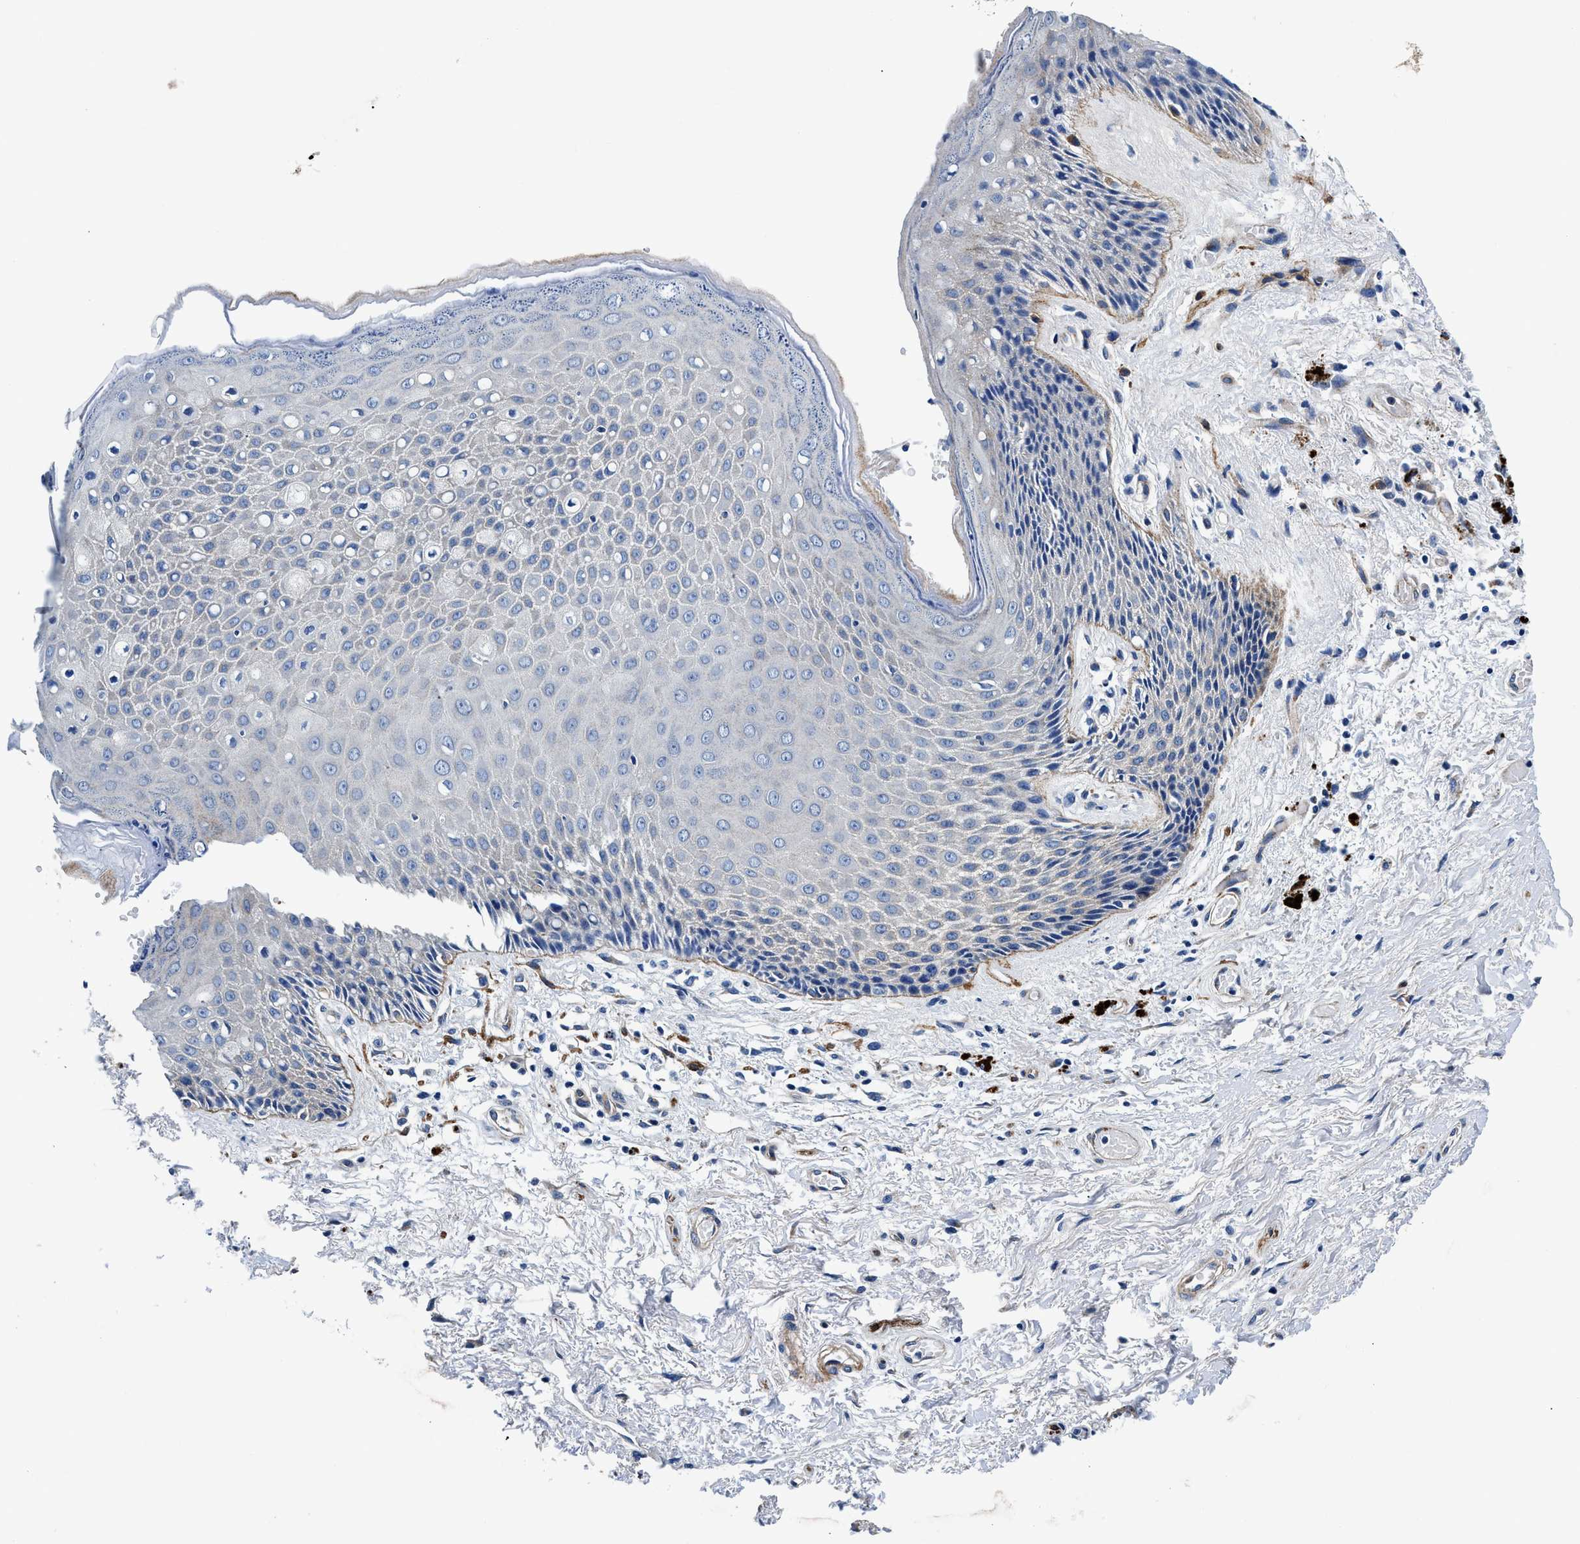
{"staining": {"intensity": "negative", "quantity": "none", "location": "none"}, "tissue": "skin", "cell_type": "Epidermal cells", "image_type": "normal", "snomed": [{"axis": "morphology", "description": "Normal tissue, NOS"}, {"axis": "topography", "description": "Anal"}], "caption": "The micrograph displays no staining of epidermal cells in benign skin.", "gene": "DAG1", "patient": {"sex": "female", "age": 46}}